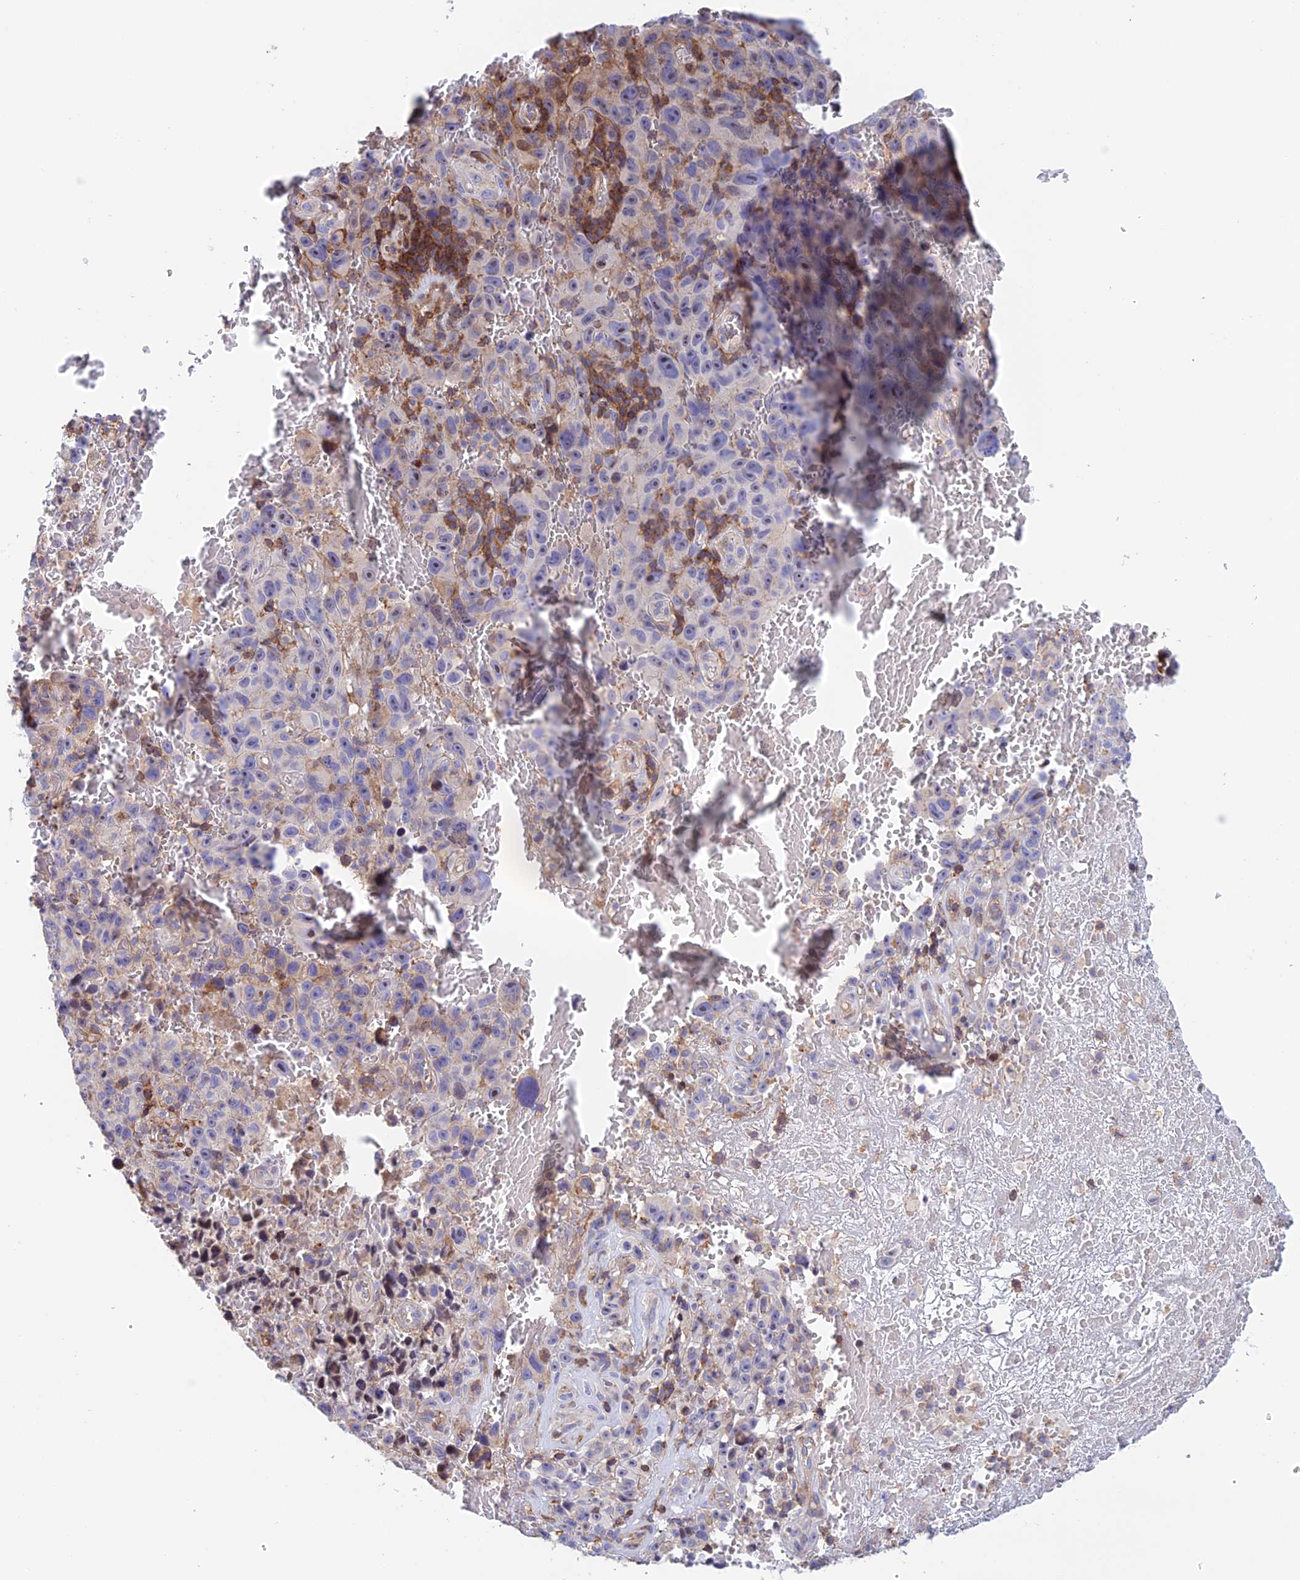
{"staining": {"intensity": "negative", "quantity": "none", "location": "none"}, "tissue": "melanoma", "cell_type": "Tumor cells", "image_type": "cancer", "snomed": [{"axis": "morphology", "description": "Malignant melanoma, NOS"}, {"axis": "topography", "description": "Skin"}], "caption": "This histopathology image is of melanoma stained with immunohistochemistry (IHC) to label a protein in brown with the nuclei are counter-stained blue. There is no positivity in tumor cells.", "gene": "PRIM1", "patient": {"sex": "female", "age": 82}}